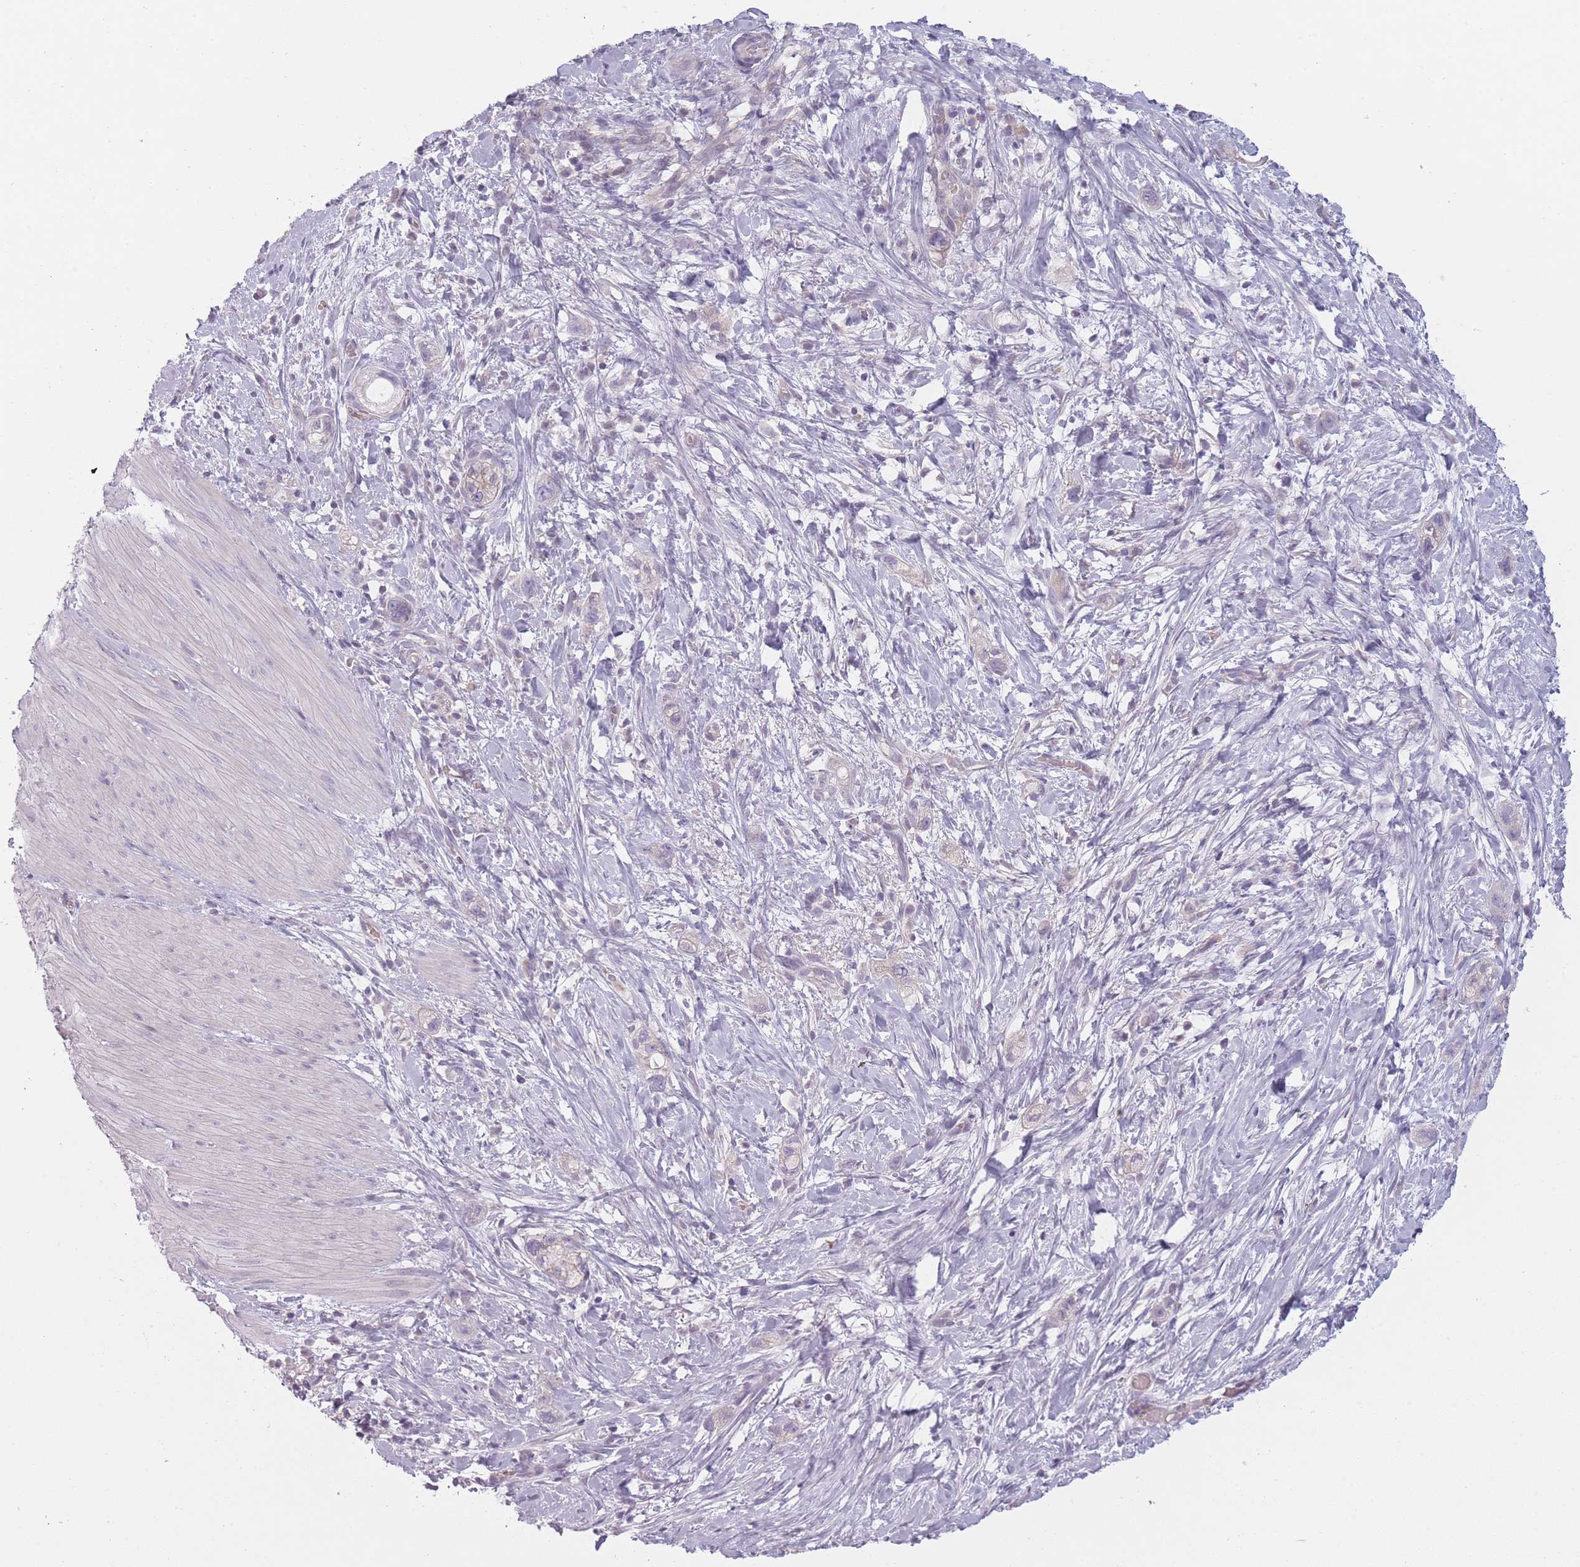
{"staining": {"intensity": "negative", "quantity": "none", "location": "none"}, "tissue": "stomach cancer", "cell_type": "Tumor cells", "image_type": "cancer", "snomed": [{"axis": "morphology", "description": "Adenocarcinoma, NOS"}, {"axis": "topography", "description": "Stomach"}, {"axis": "topography", "description": "Stomach, lower"}], "caption": "Tumor cells are negative for protein expression in human stomach cancer (adenocarcinoma).", "gene": "NT5DC2", "patient": {"sex": "female", "age": 48}}